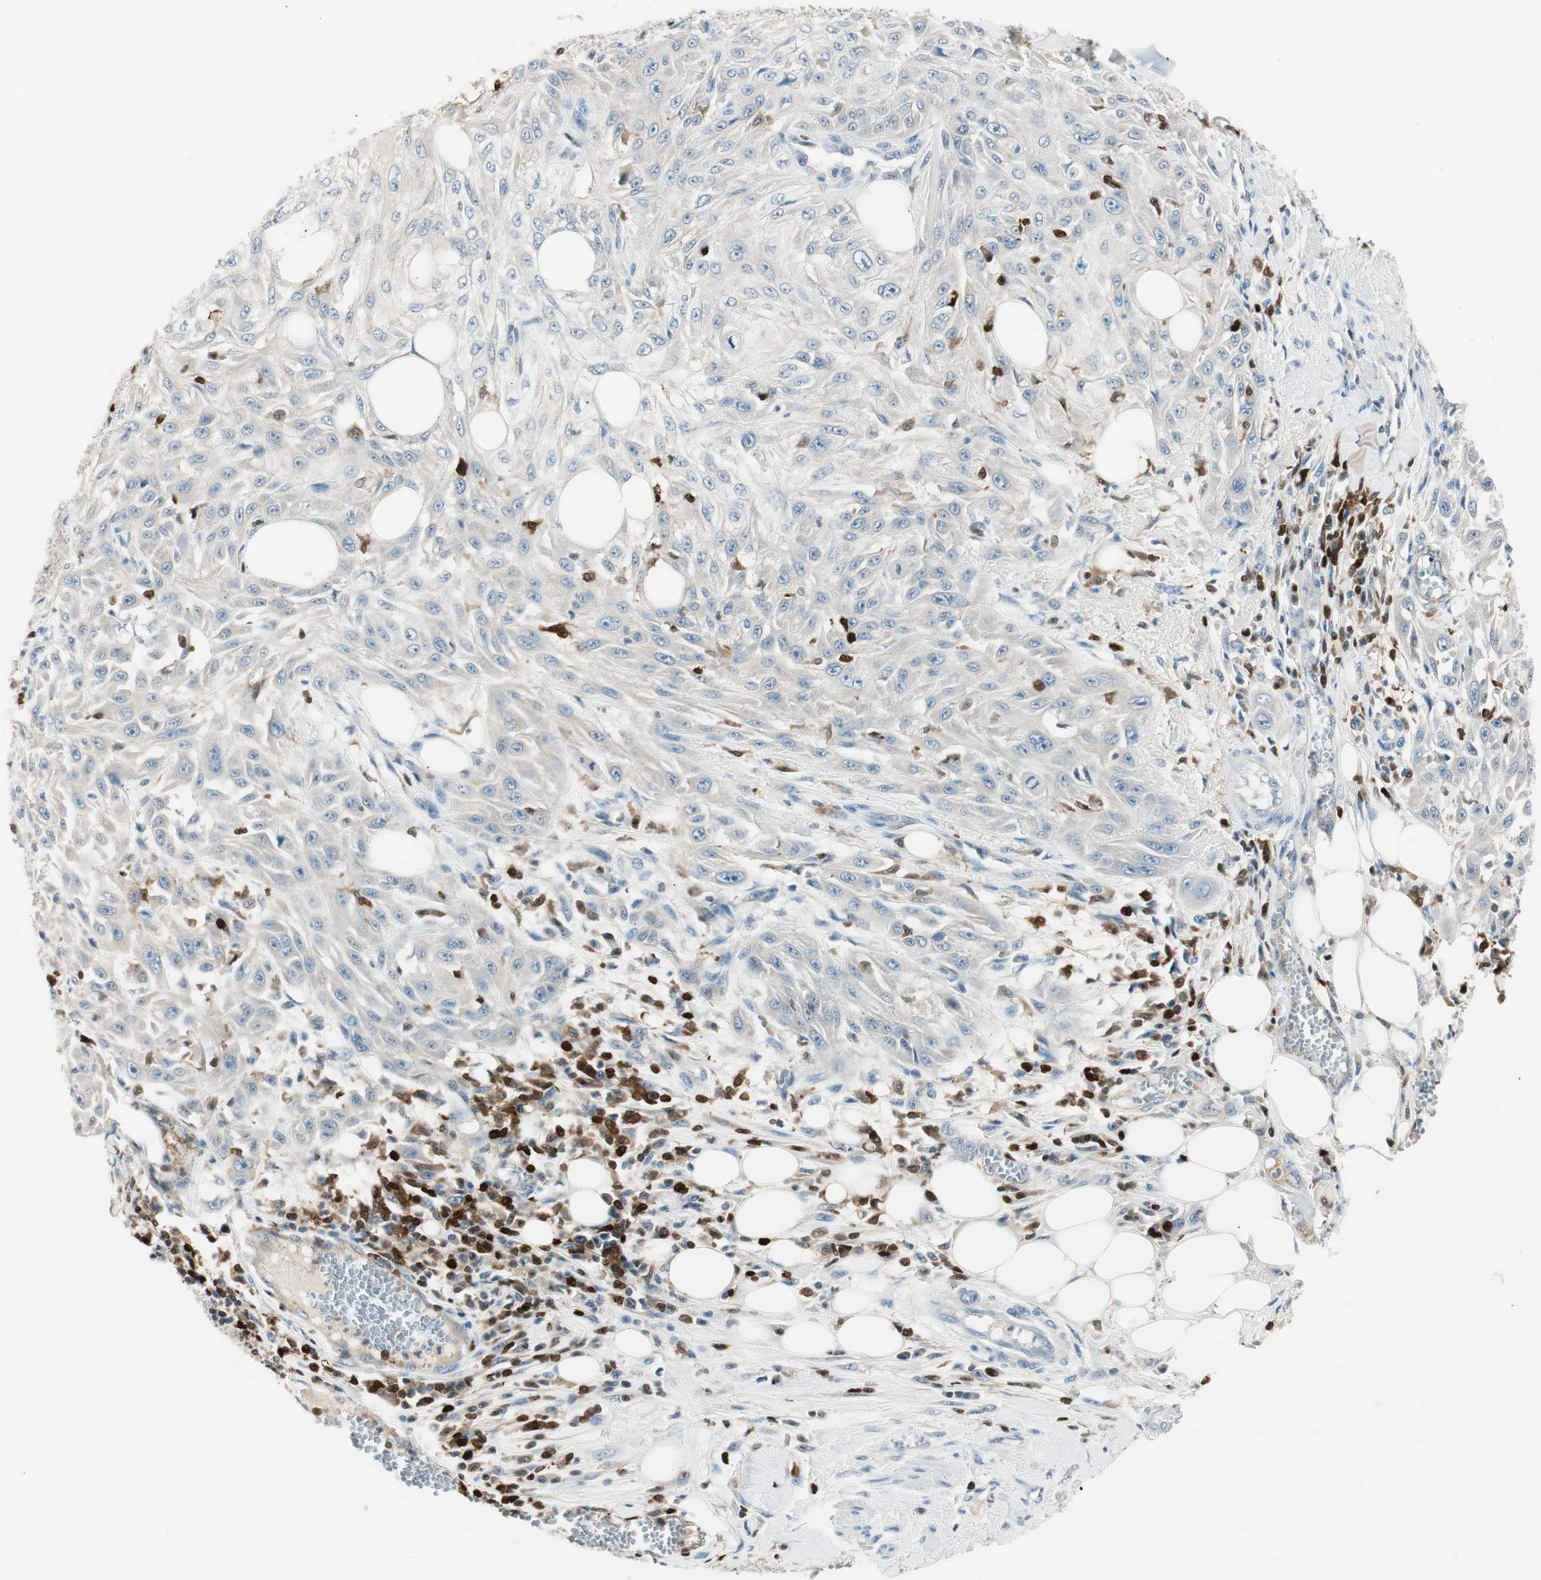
{"staining": {"intensity": "negative", "quantity": "none", "location": "none"}, "tissue": "skin cancer", "cell_type": "Tumor cells", "image_type": "cancer", "snomed": [{"axis": "morphology", "description": "Squamous cell carcinoma, NOS"}, {"axis": "topography", "description": "Skin"}], "caption": "The image shows no significant positivity in tumor cells of squamous cell carcinoma (skin).", "gene": "COTL1", "patient": {"sex": "male", "age": 75}}